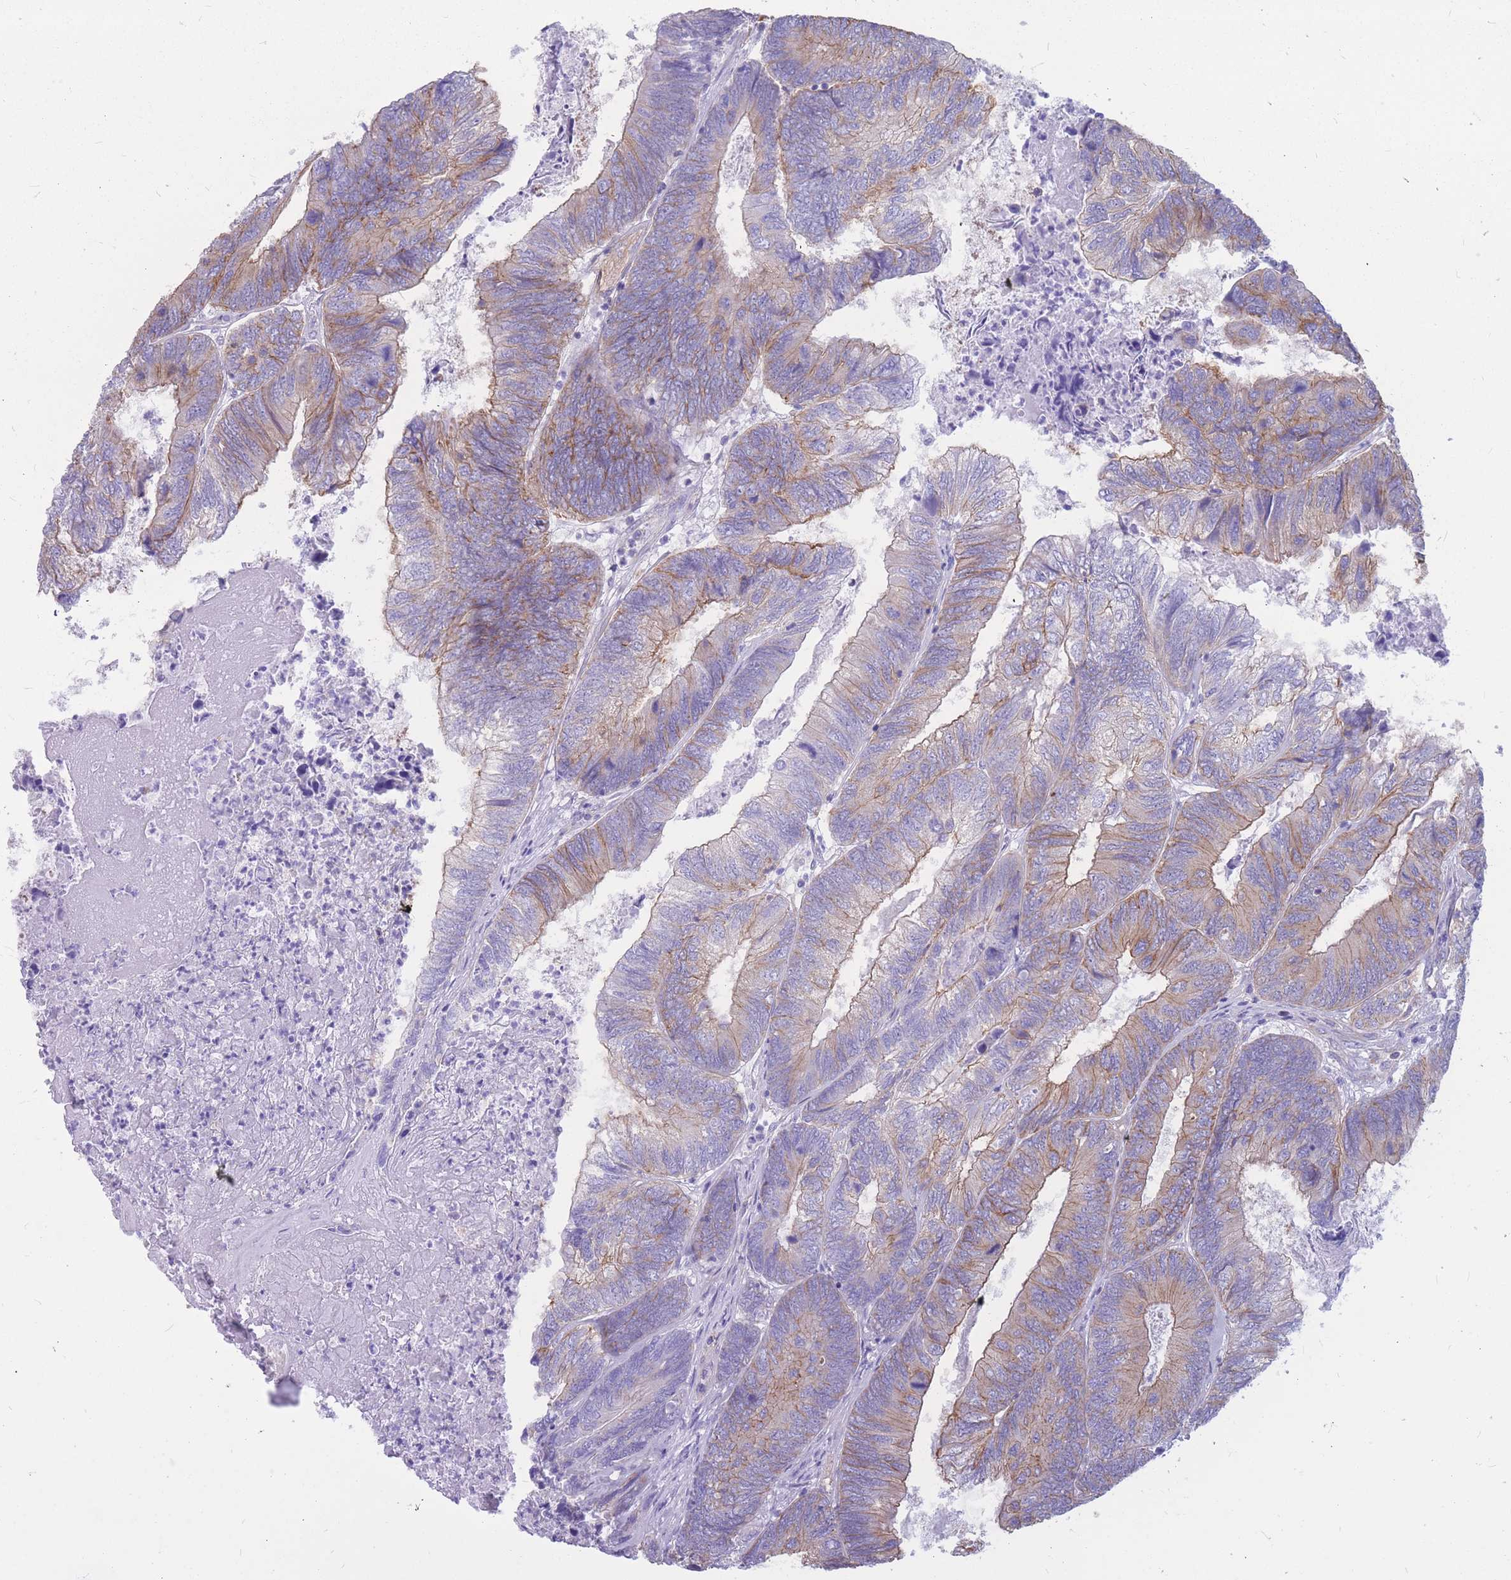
{"staining": {"intensity": "moderate", "quantity": "25%-75%", "location": "cytoplasmic/membranous"}, "tissue": "colorectal cancer", "cell_type": "Tumor cells", "image_type": "cancer", "snomed": [{"axis": "morphology", "description": "Adenocarcinoma, NOS"}, {"axis": "topography", "description": "Colon"}], "caption": "IHC histopathology image of neoplastic tissue: human colorectal cancer (adenocarcinoma) stained using immunohistochemistry (IHC) reveals medium levels of moderate protein expression localized specifically in the cytoplasmic/membranous of tumor cells, appearing as a cytoplasmic/membranous brown color.", "gene": "ADD2", "patient": {"sex": "female", "age": 67}}